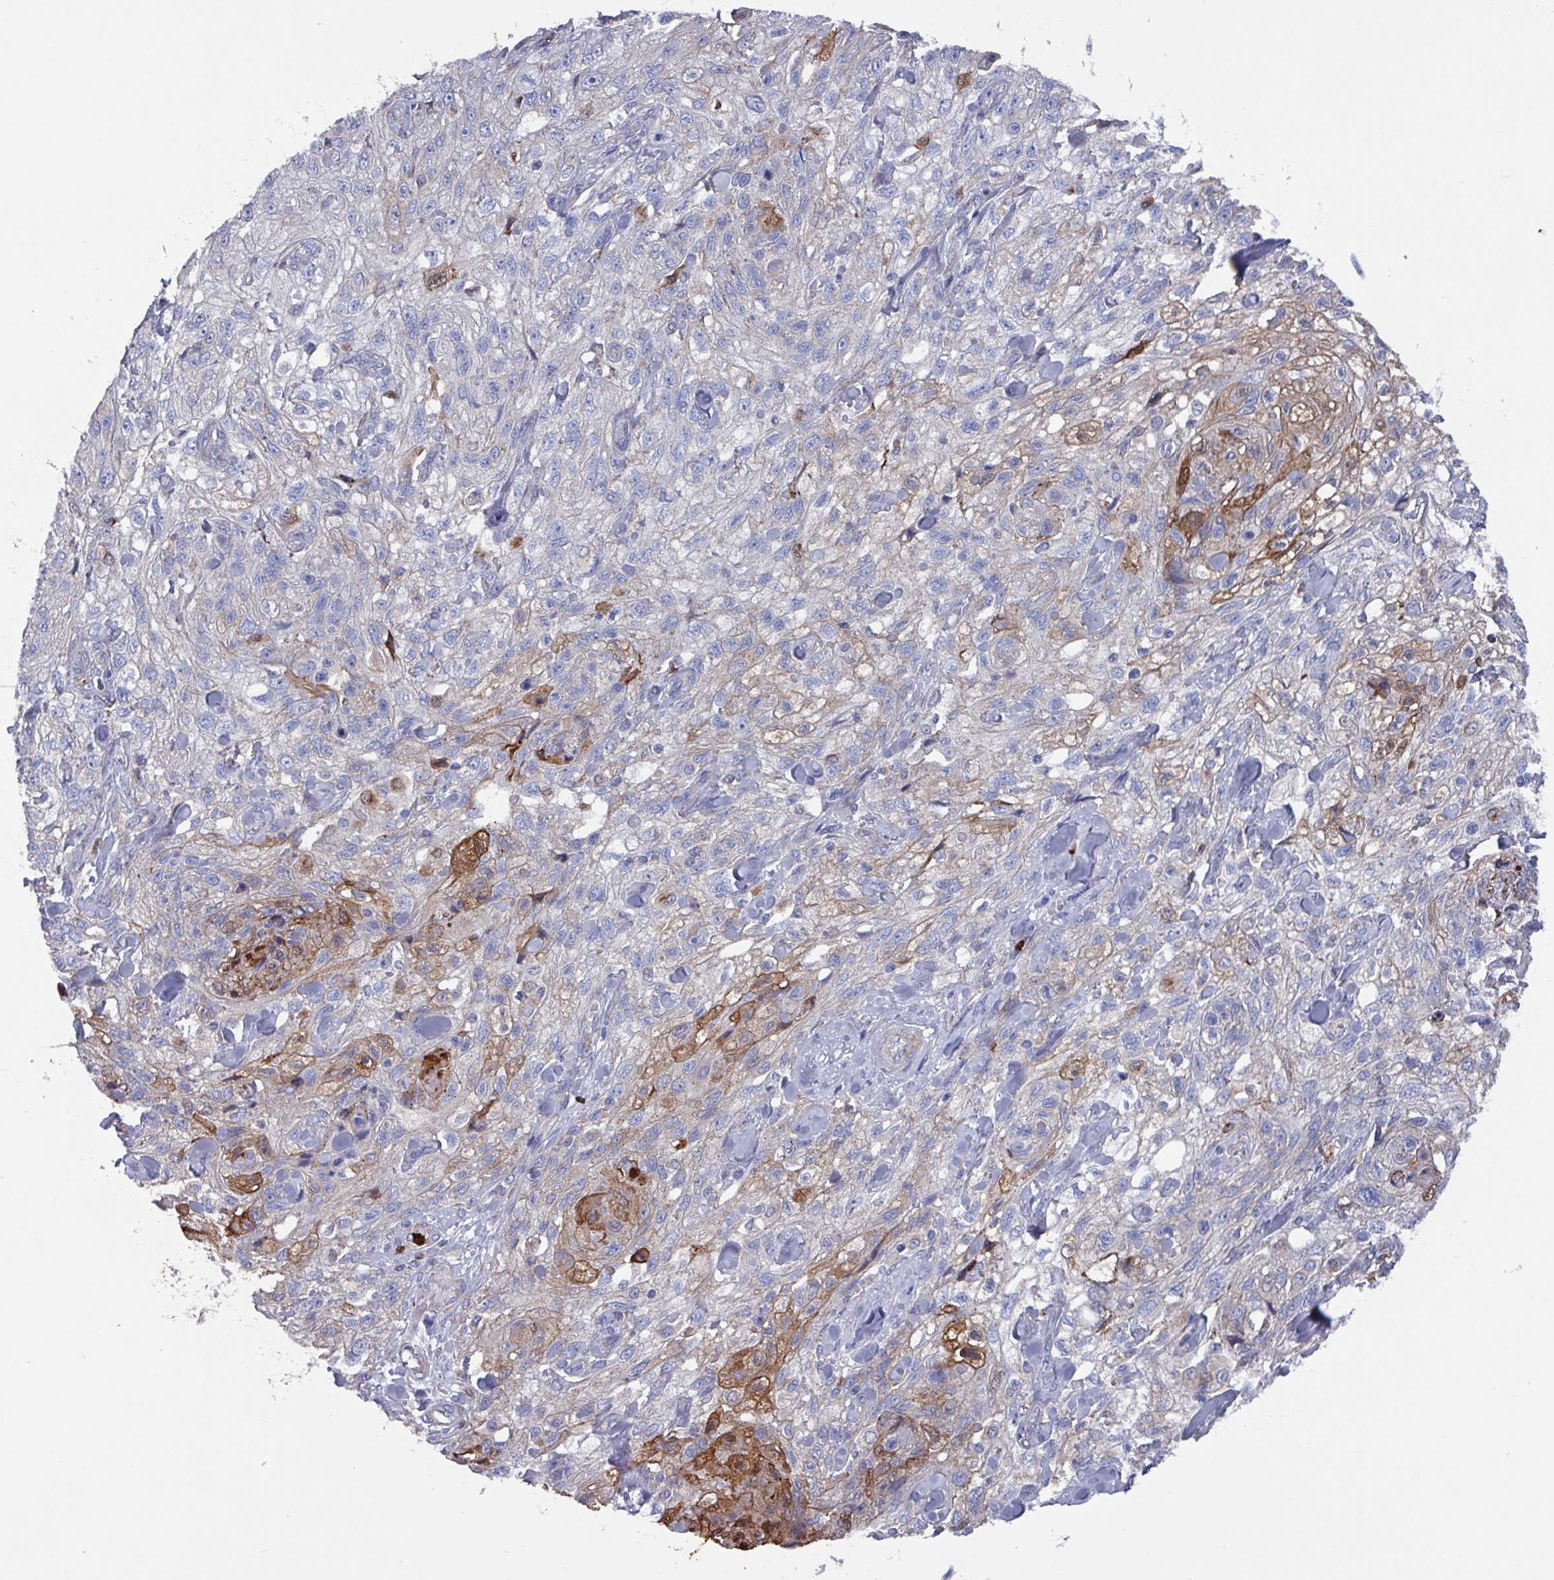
{"staining": {"intensity": "moderate", "quantity": "<25%", "location": "cytoplasmic/membranous"}, "tissue": "skin cancer", "cell_type": "Tumor cells", "image_type": "cancer", "snomed": [{"axis": "morphology", "description": "Squamous cell carcinoma, NOS"}, {"axis": "topography", "description": "Skin"}, {"axis": "topography", "description": "Vulva"}], "caption": "Protein expression analysis of skin squamous cell carcinoma displays moderate cytoplasmic/membranous staining in approximately <25% of tumor cells.", "gene": "UQCC2", "patient": {"sex": "female", "age": 86}}